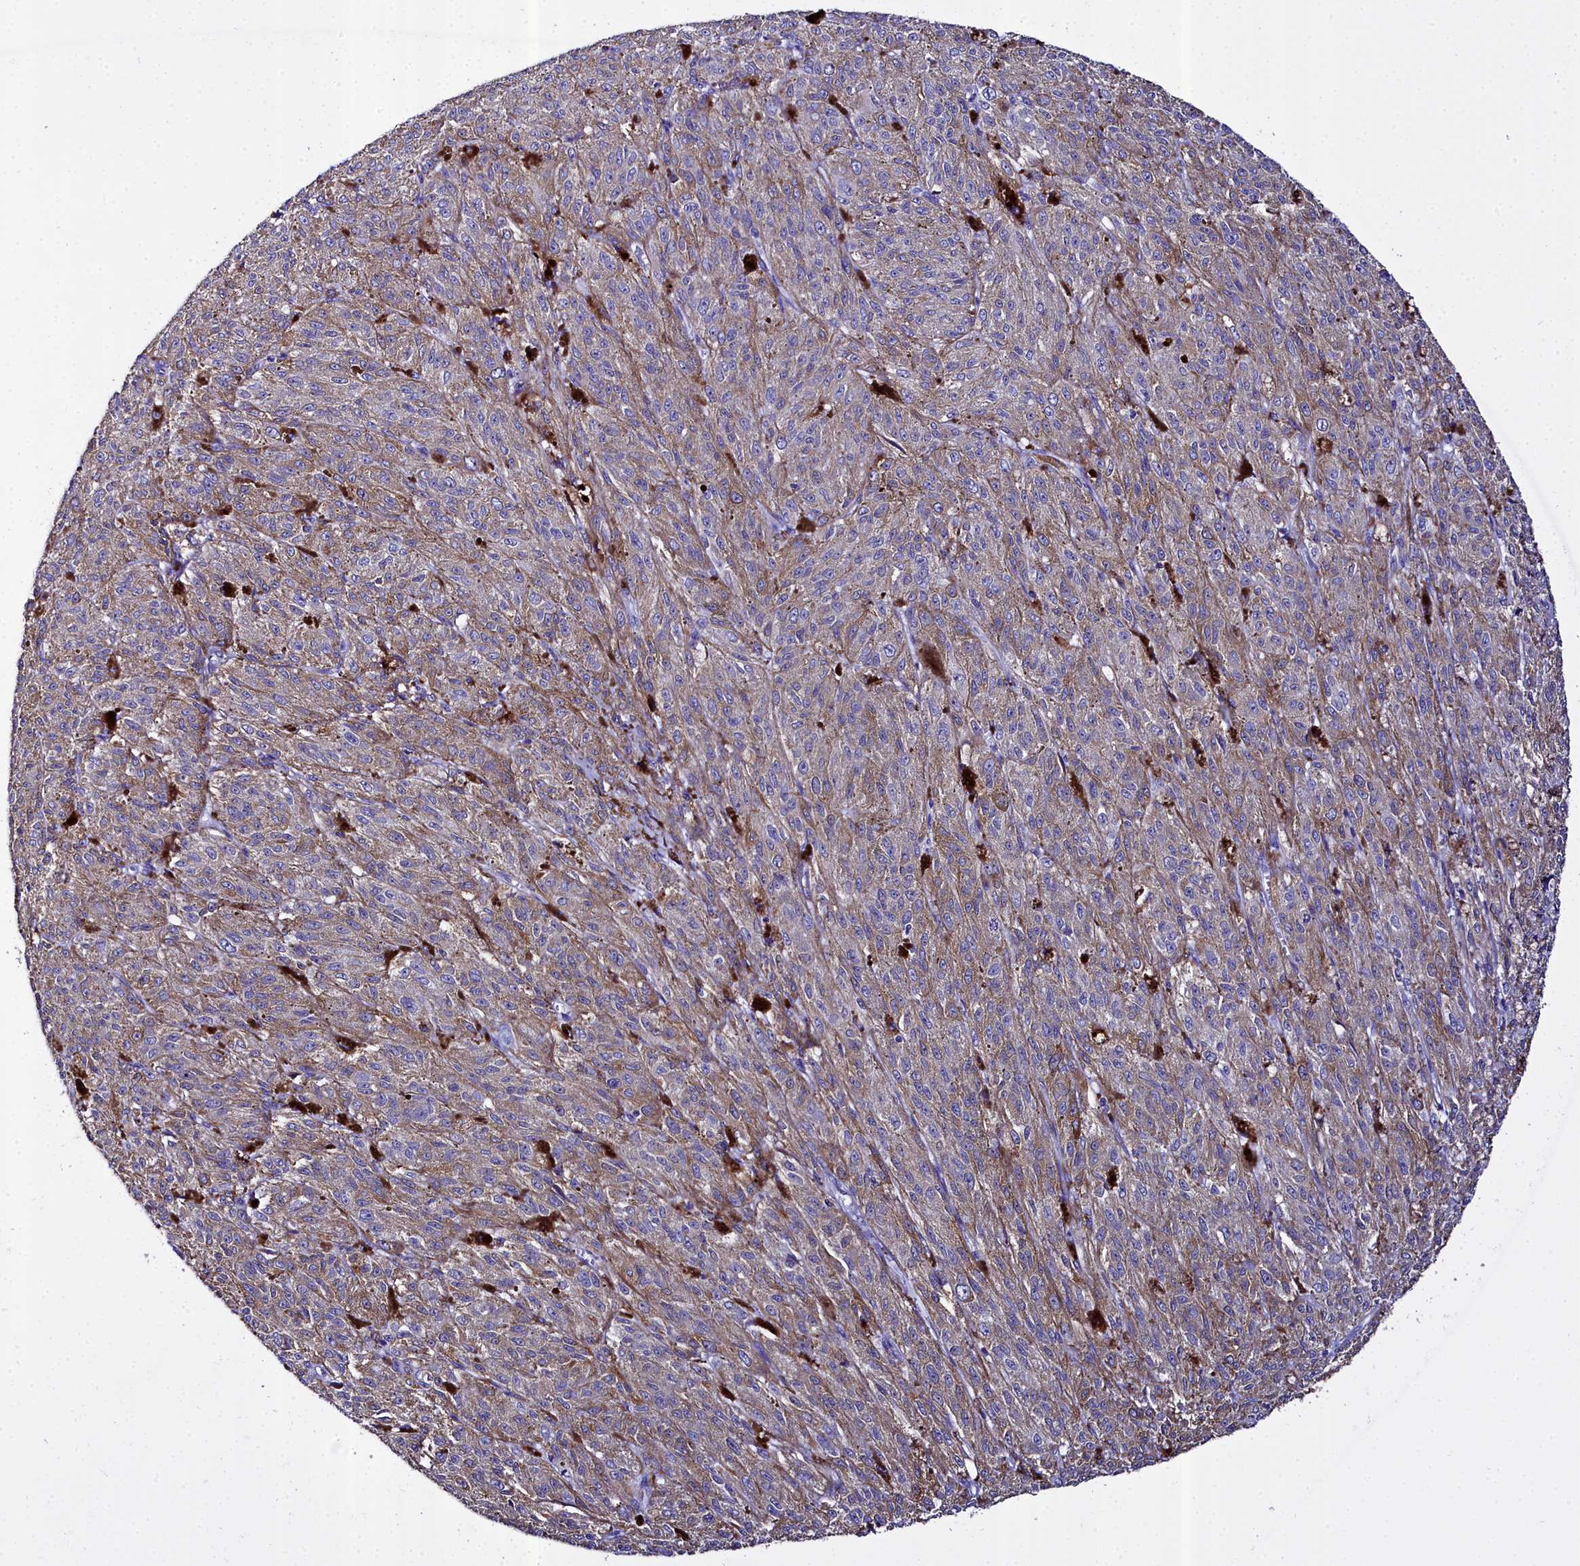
{"staining": {"intensity": "weak", "quantity": "25%-75%", "location": "cytoplasmic/membranous"}, "tissue": "melanoma", "cell_type": "Tumor cells", "image_type": "cancer", "snomed": [{"axis": "morphology", "description": "Malignant melanoma, NOS"}, {"axis": "topography", "description": "Skin"}], "caption": "An image of human melanoma stained for a protein displays weak cytoplasmic/membranous brown staining in tumor cells.", "gene": "TXNDC5", "patient": {"sex": "female", "age": 52}}